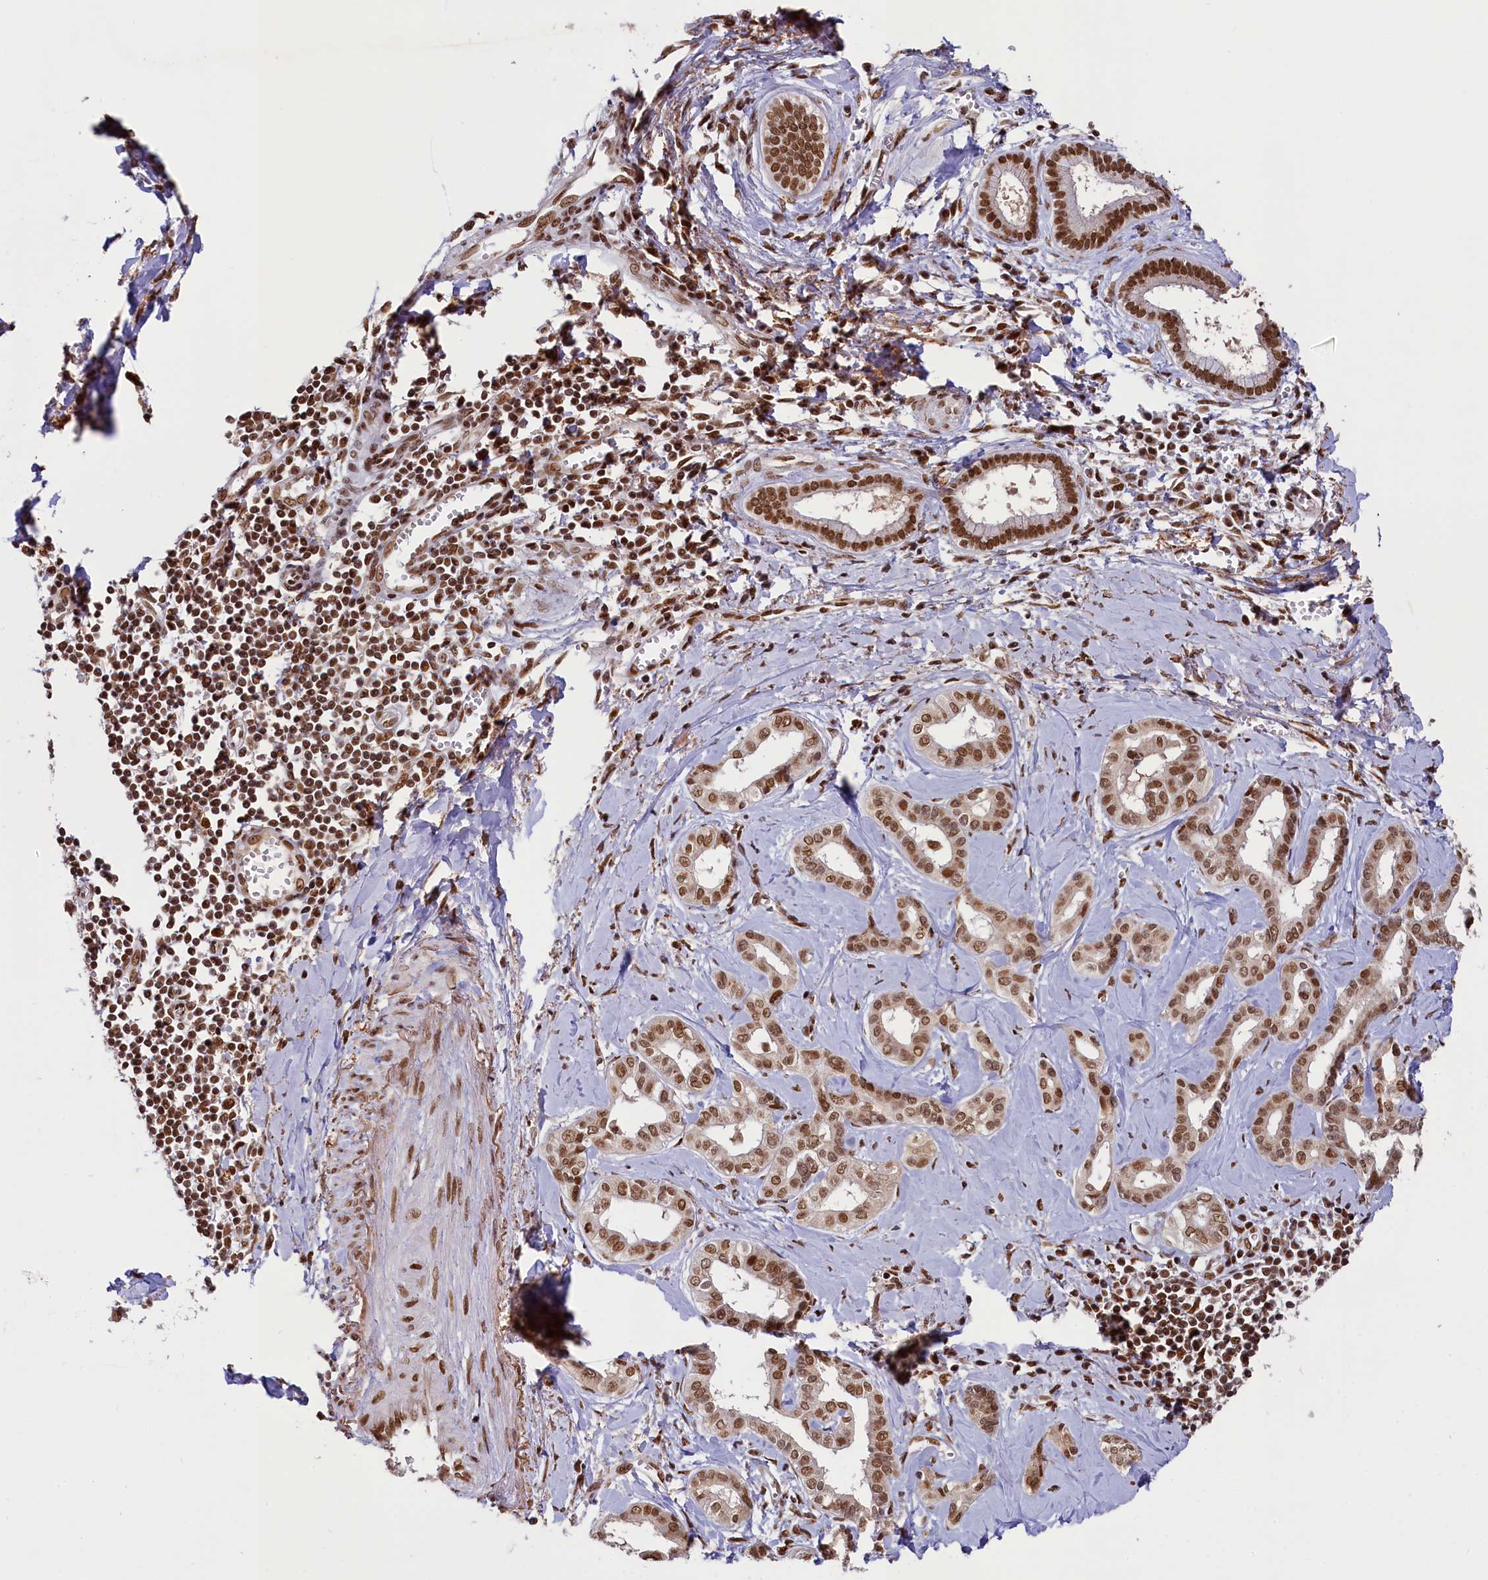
{"staining": {"intensity": "moderate", "quantity": ">75%", "location": "nuclear"}, "tissue": "liver cancer", "cell_type": "Tumor cells", "image_type": "cancer", "snomed": [{"axis": "morphology", "description": "Cholangiocarcinoma"}, {"axis": "topography", "description": "Liver"}], "caption": "Immunohistochemistry photomicrograph of liver cancer stained for a protein (brown), which shows medium levels of moderate nuclear staining in approximately >75% of tumor cells.", "gene": "PPHLN1", "patient": {"sex": "female", "age": 77}}